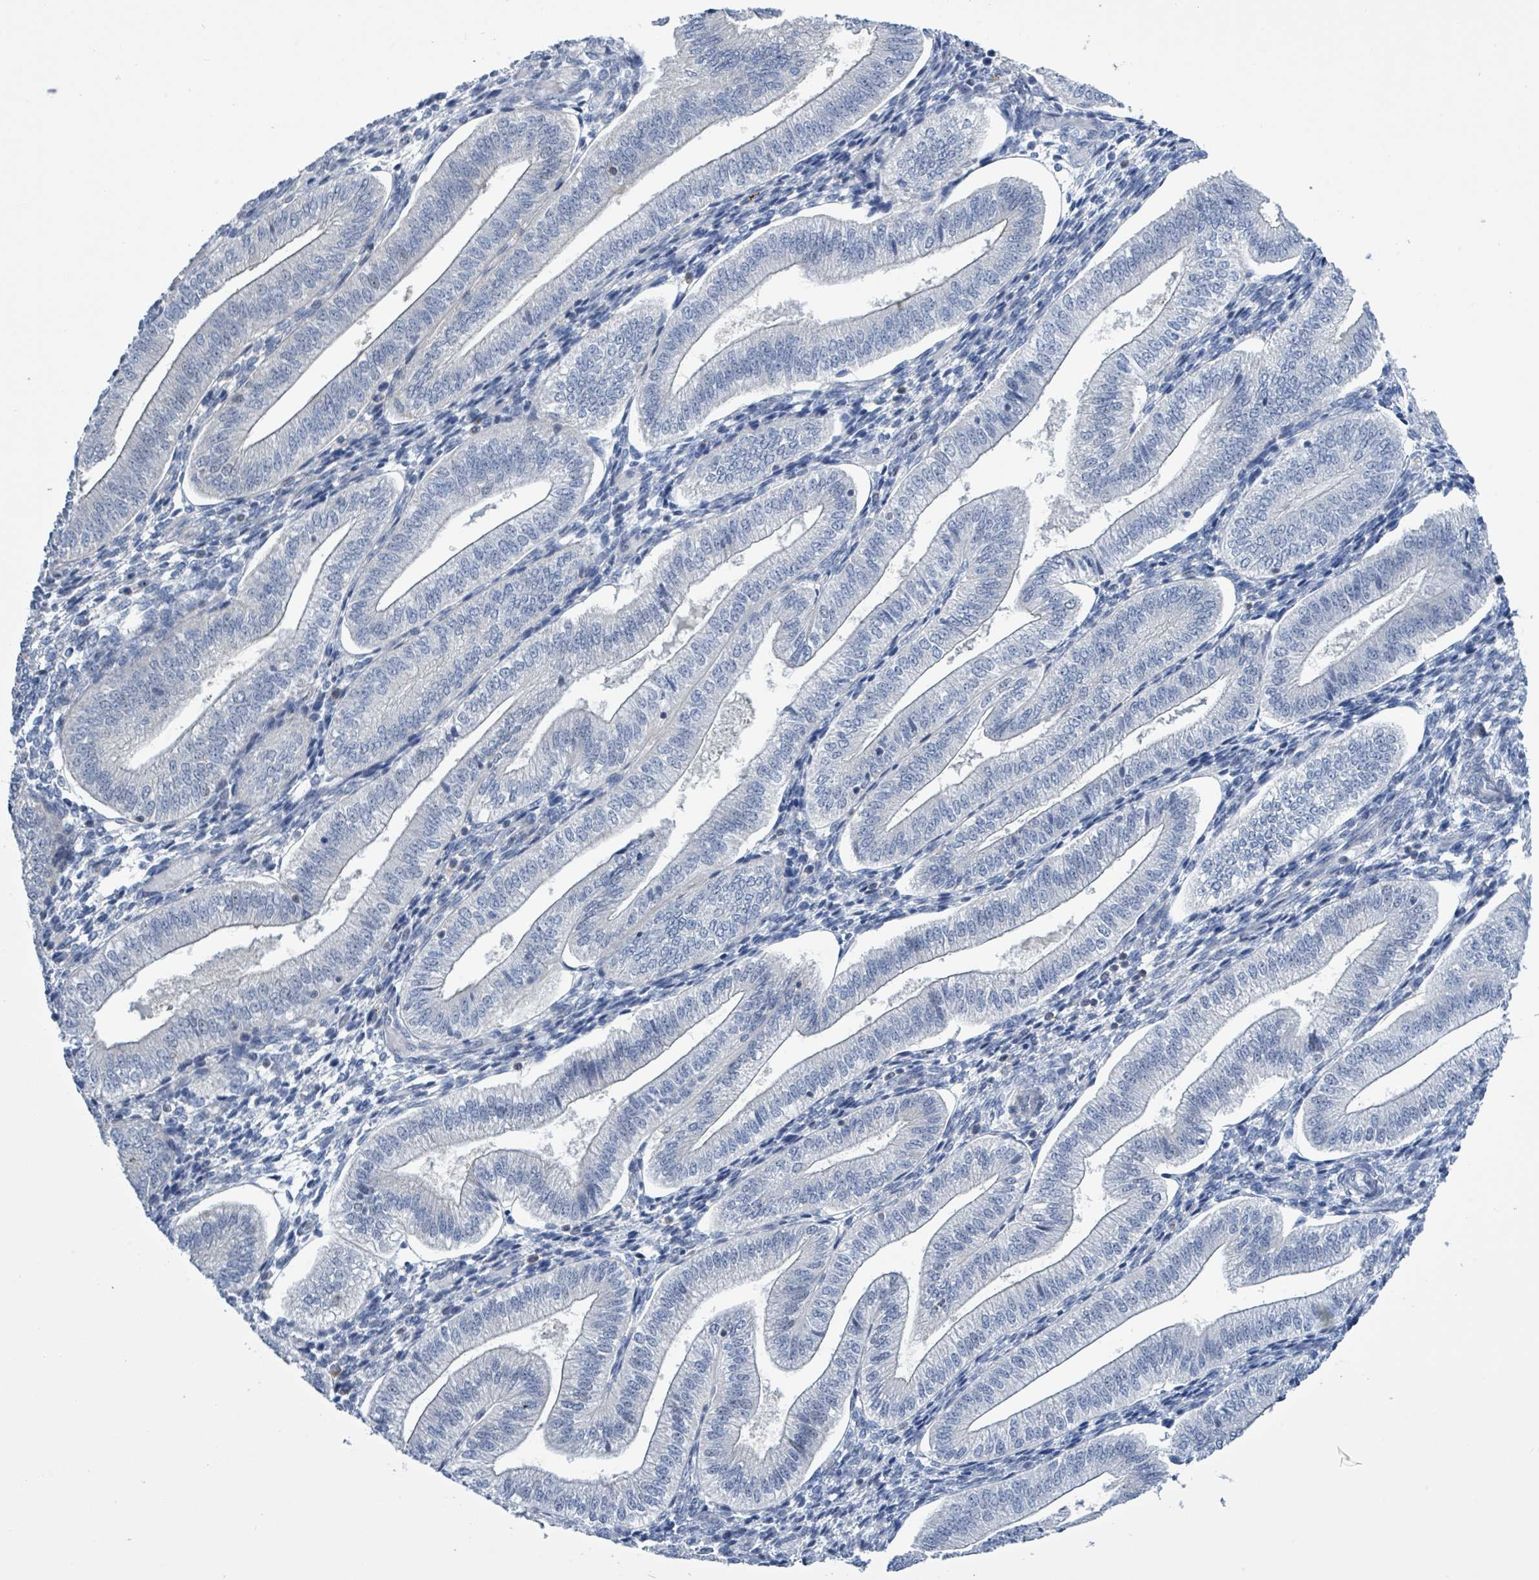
{"staining": {"intensity": "negative", "quantity": "none", "location": "none"}, "tissue": "endometrium", "cell_type": "Cells in endometrial stroma", "image_type": "normal", "snomed": [{"axis": "morphology", "description": "Normal tissue, NOS"}, {"axis": "topography", "description": "Endometrium"}], "caption": "Immunohistochemistry of unremarkable human endometrium reveals no positivity in cells in endometrial stroma.", "gene": "DGKZ", "patient": {"sex": "female", "age": 34}}